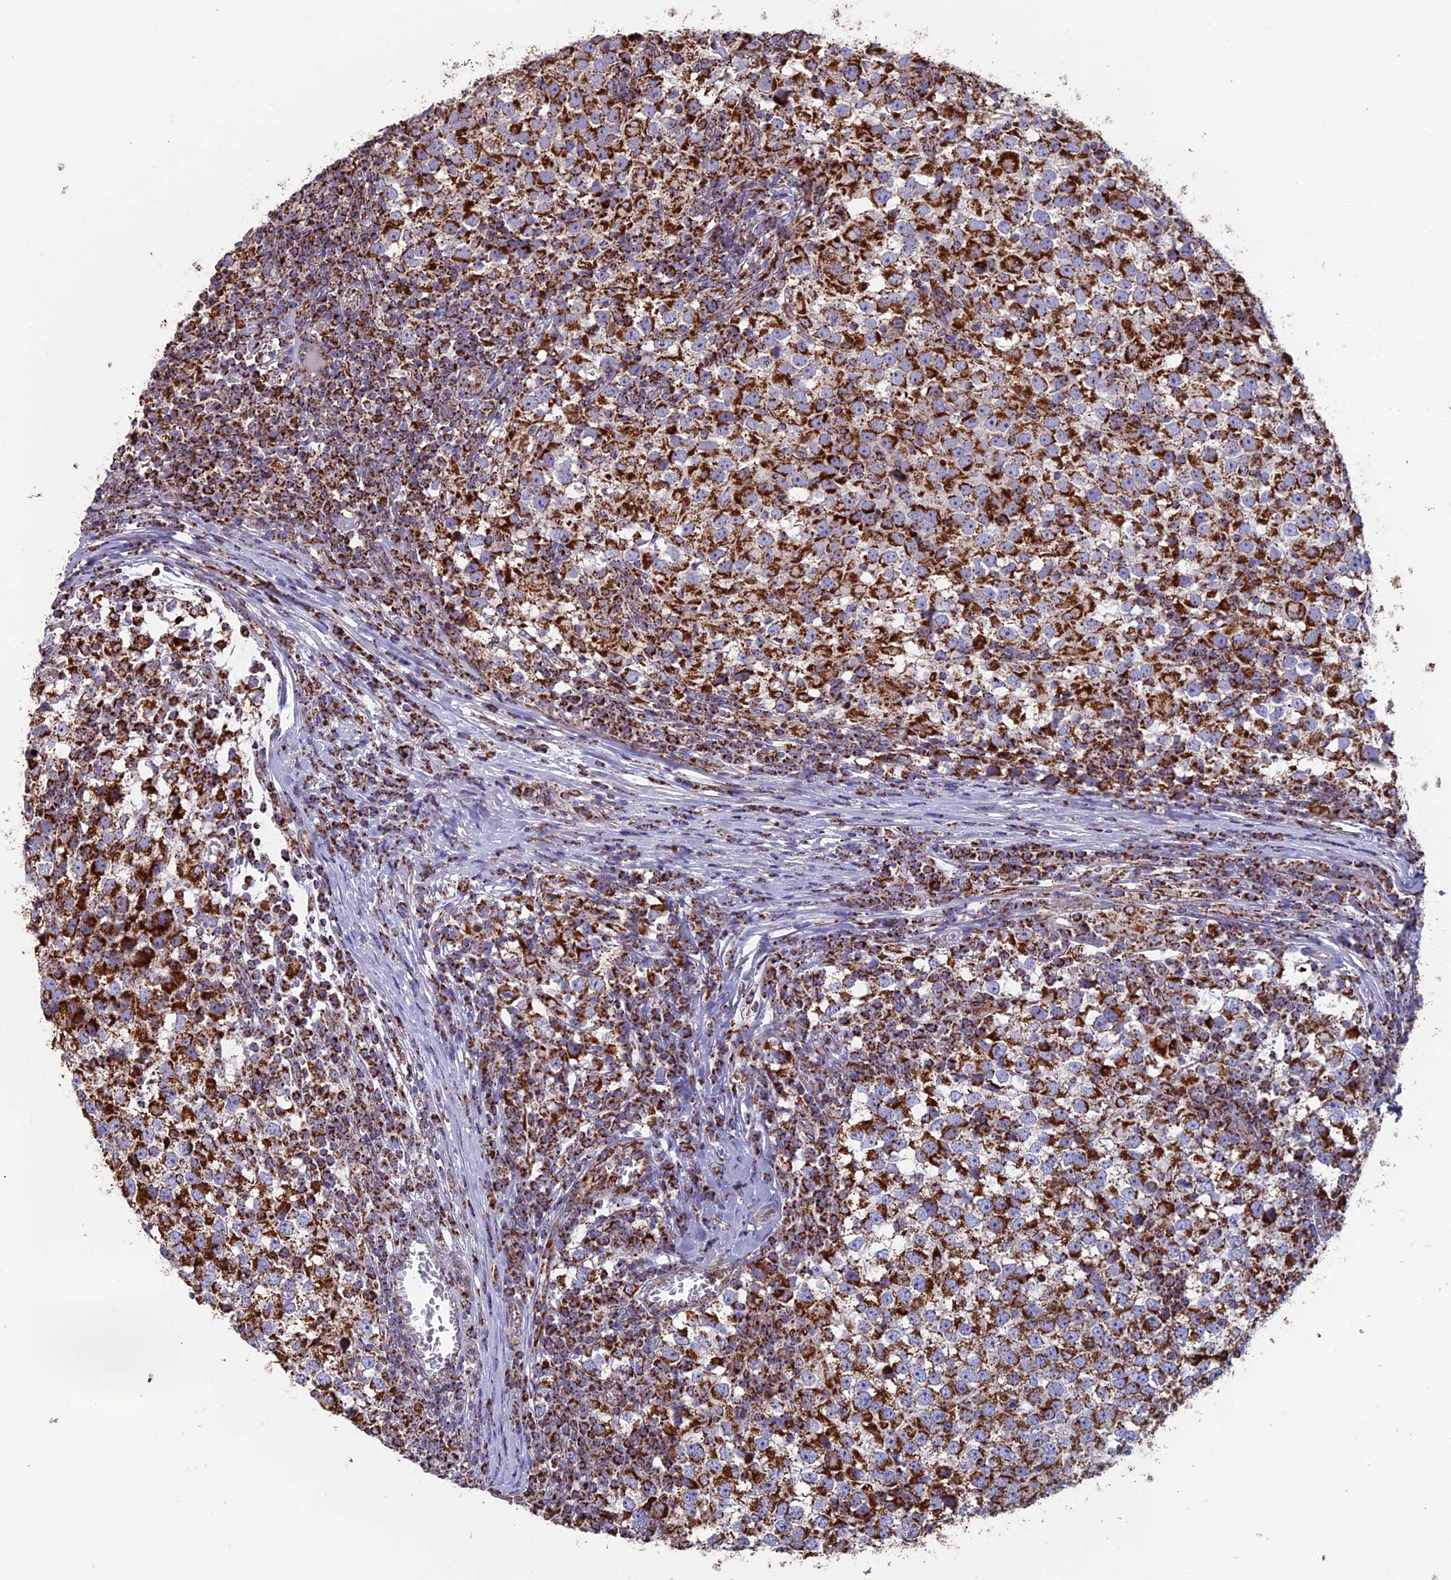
{"staining": {"intensity": "strong", "quantity": ">75%", "location": "cytoplasmic/membranous"}, "tissue": "testis cancer", "cell_type": "Tumor cells", "image_type": "cancer", "snomed": [{"axis": "morphology", "description": "Seminoma, NOS"}, {"axis": "topography", "description": "Testis"}], "caption": "Human seminoma (testis) stained with a protein marker displays strong staining in tumor cells.", "gene": "CS", "patient": {"sex": "male", "age": 65}}